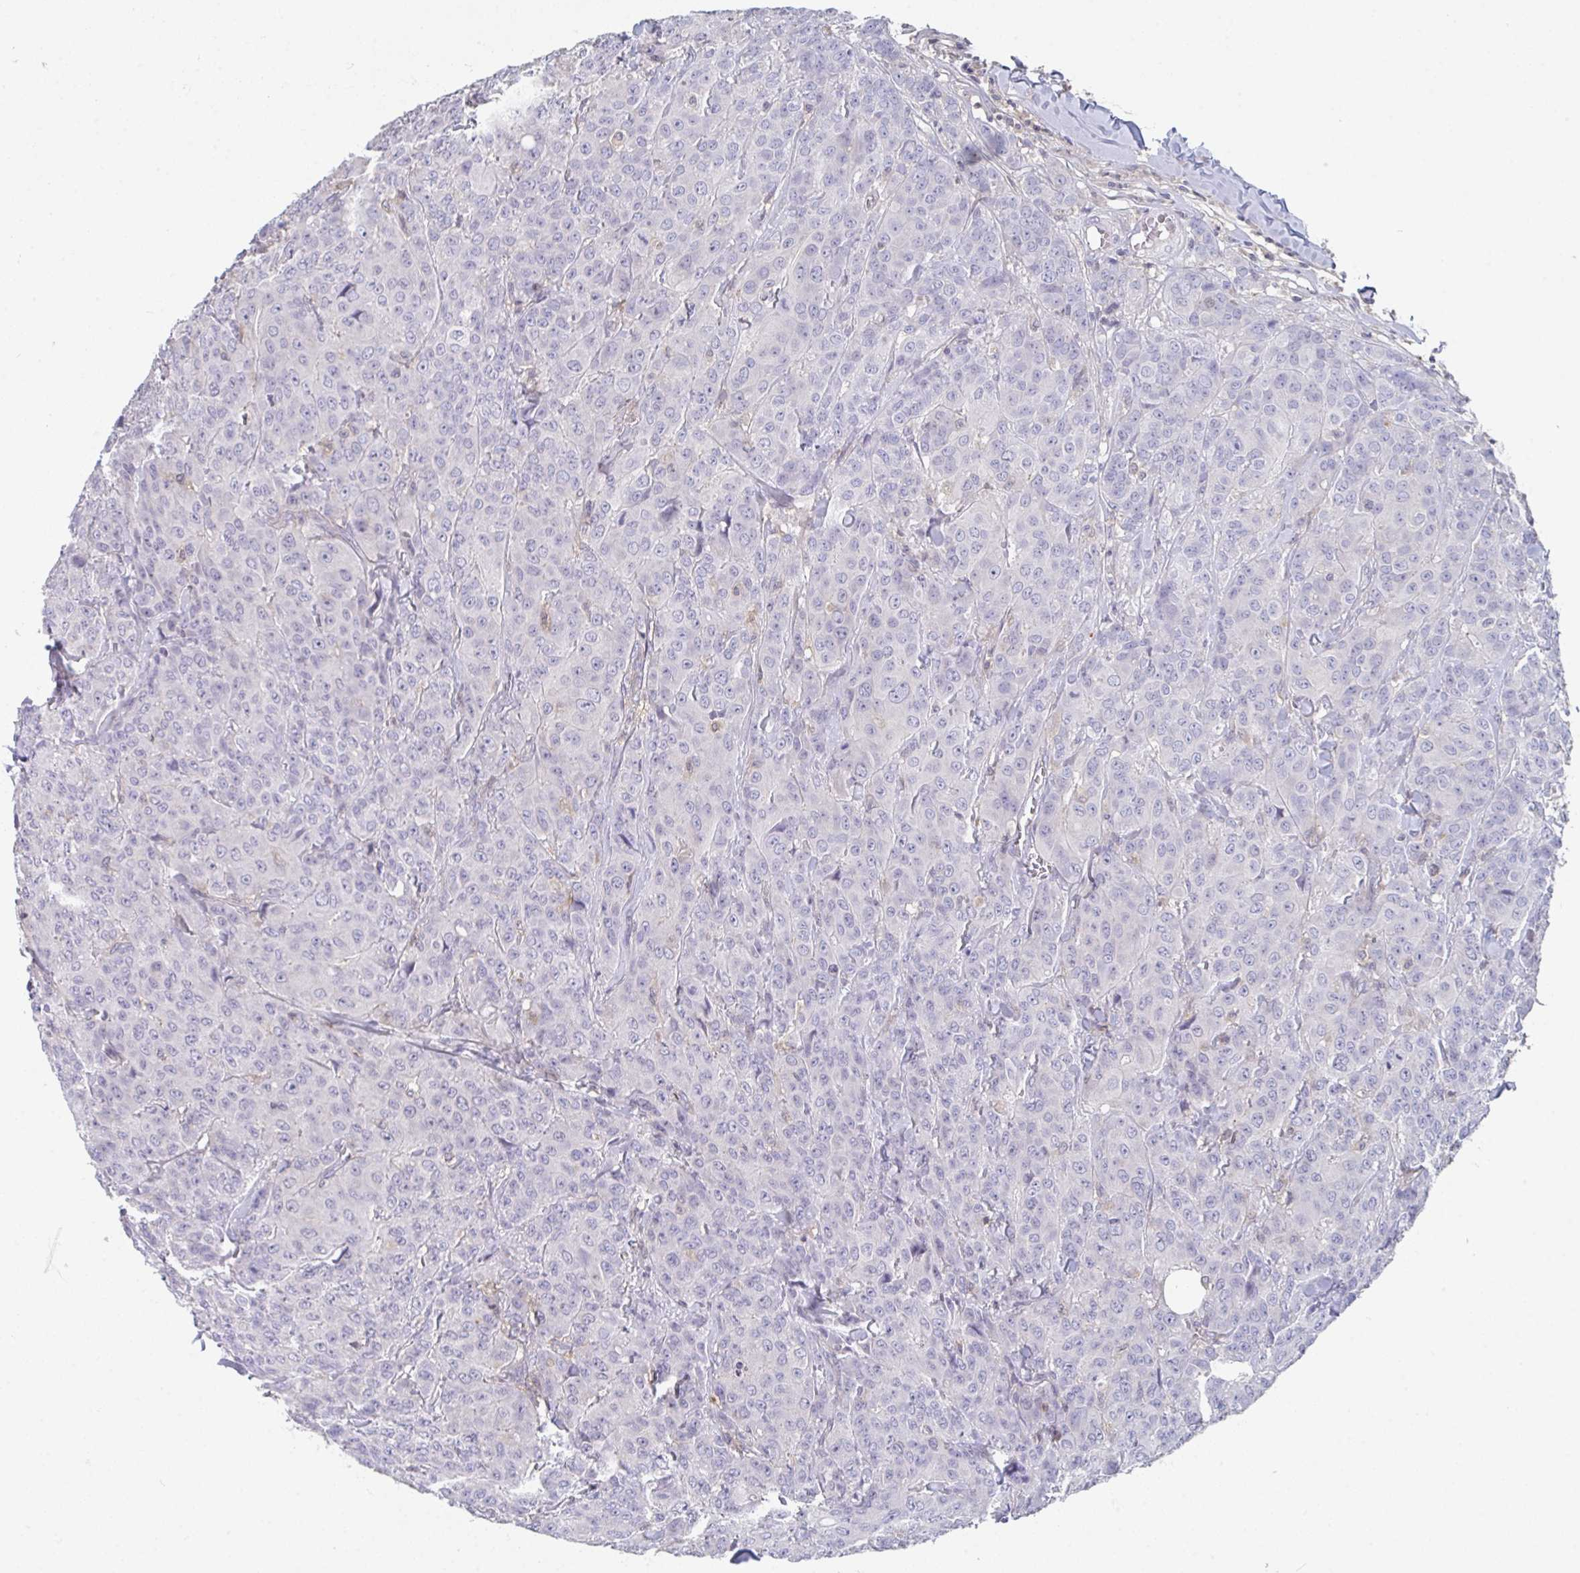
{"staining": {"intensity": "negative", "quantity": "none", "location": "none"}, "tissue": "breast cancer", "cell_type": "Tumor cells", "image_type": "cancer", "snomed": [{"axis": "morphology", "description": "Normal tissue, NOS"}, {"axis": "morphology", "description": "Duct carcinoma"}, {"axis": "topography", "description": "Breast"}], "caption": "This is an immunohistochemistry photomicrograph of human intraductal carcinoma (breast). There is no staining in tumor cells.", "gene": "DISP2", "patient": {"sex": "female", "age": 43}}